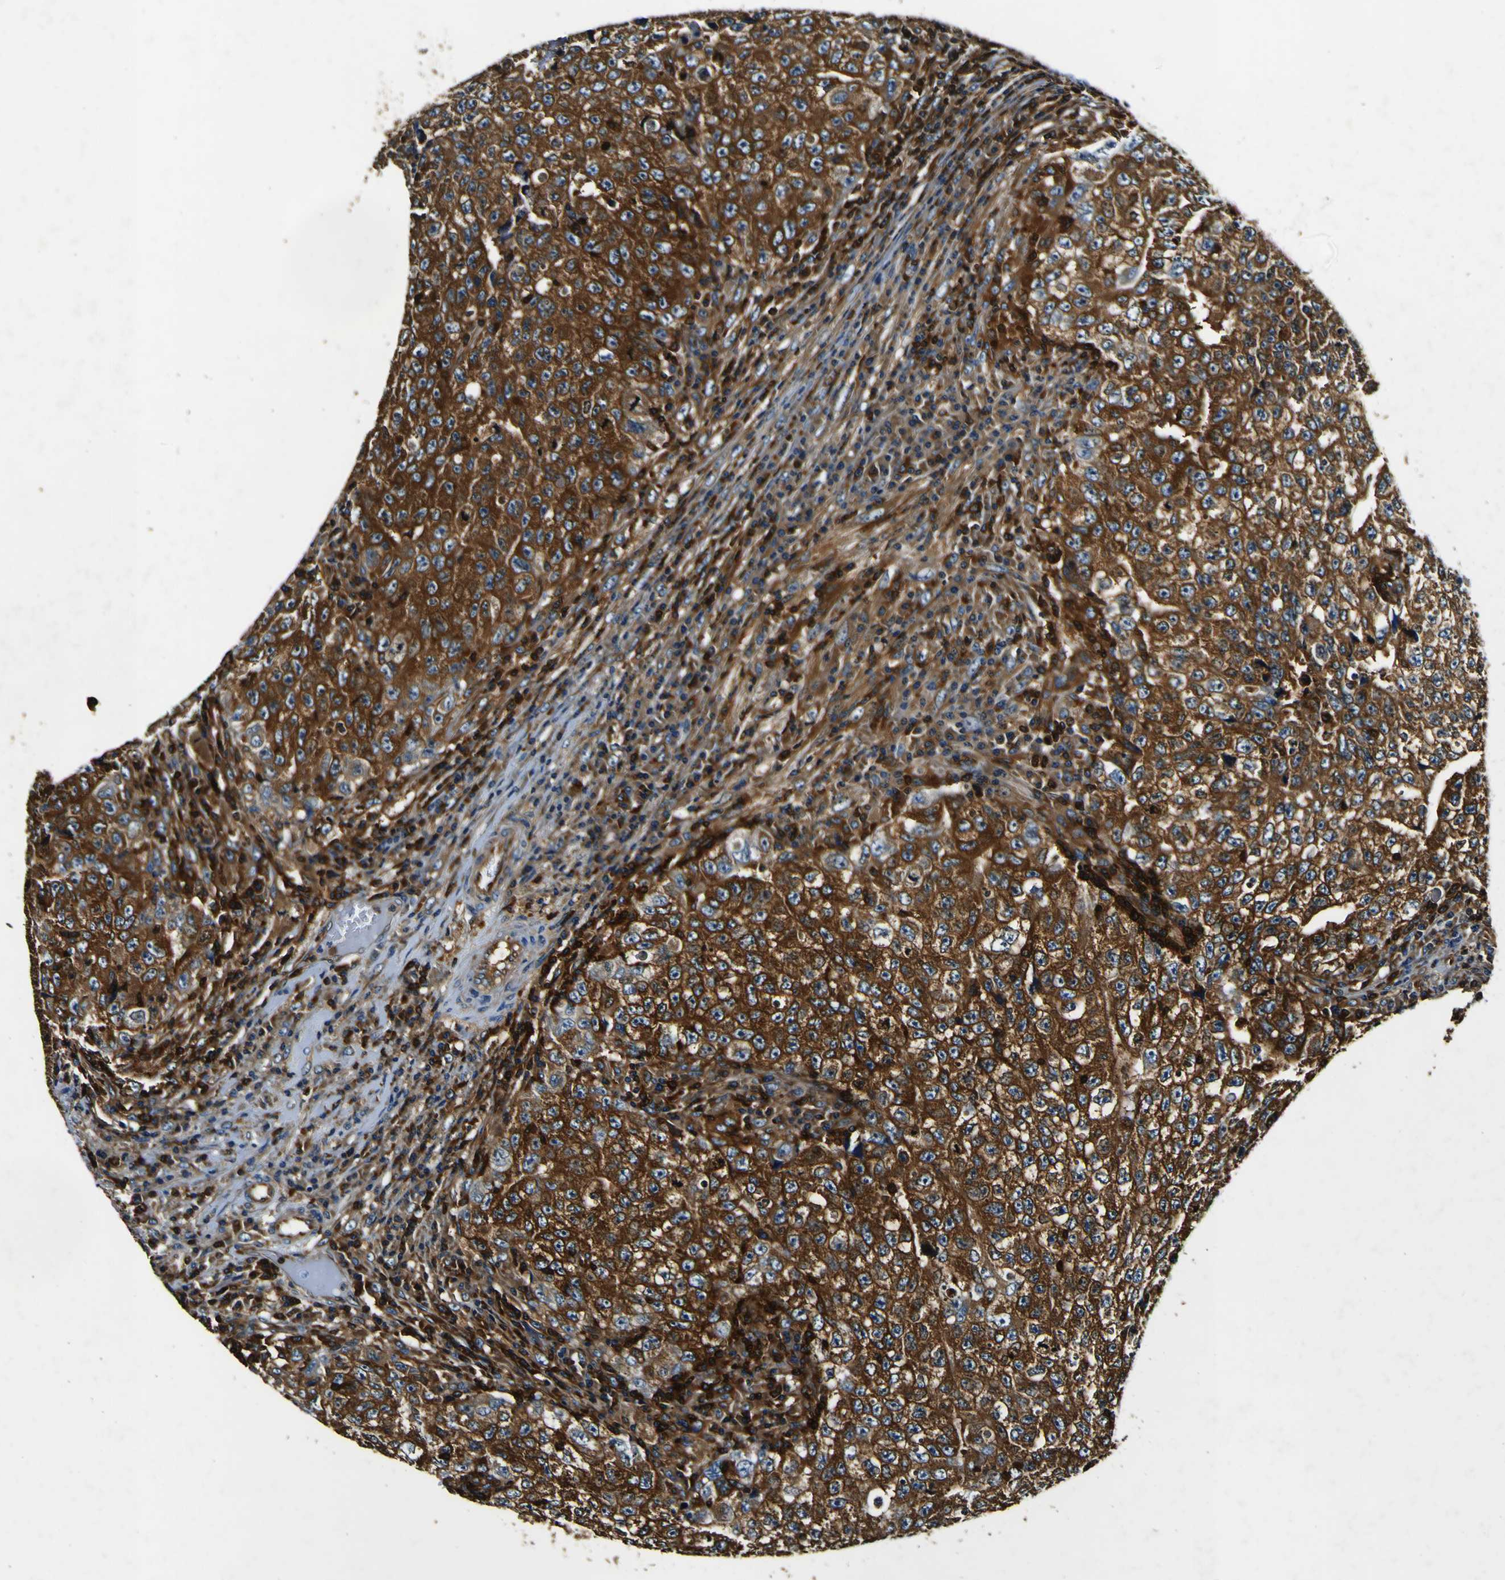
{"staining": {"intensity": "strong", "quantity": ">75%", "location": "cytoplasmic/membranous"}, "tissue": "testis cancer", "cell_type": "Tumor cells", "image_type": "cancer", "snomed": [{"axis": "morphology", "description": "Necrosis, NOS"}, {"axis": "morphology", "description": "Carcinoma, Embryonal, NOS"}, {"axis": "topography", "description": "Testis"}], "caption": "A high-resolution image shows immunohistochemistry (IHC) staining of testis cancer, which displays strong cytoplasmic/membranous staining in about >75% of tumor cells. Using DAB (3,3'-diaminobenzidine) (brown) and hematoxylin (blue) stains, captured at high magnification using brightfield microscopy.", "gene": "RHOT2", "patient": {"sex": "male", "age": 19}}